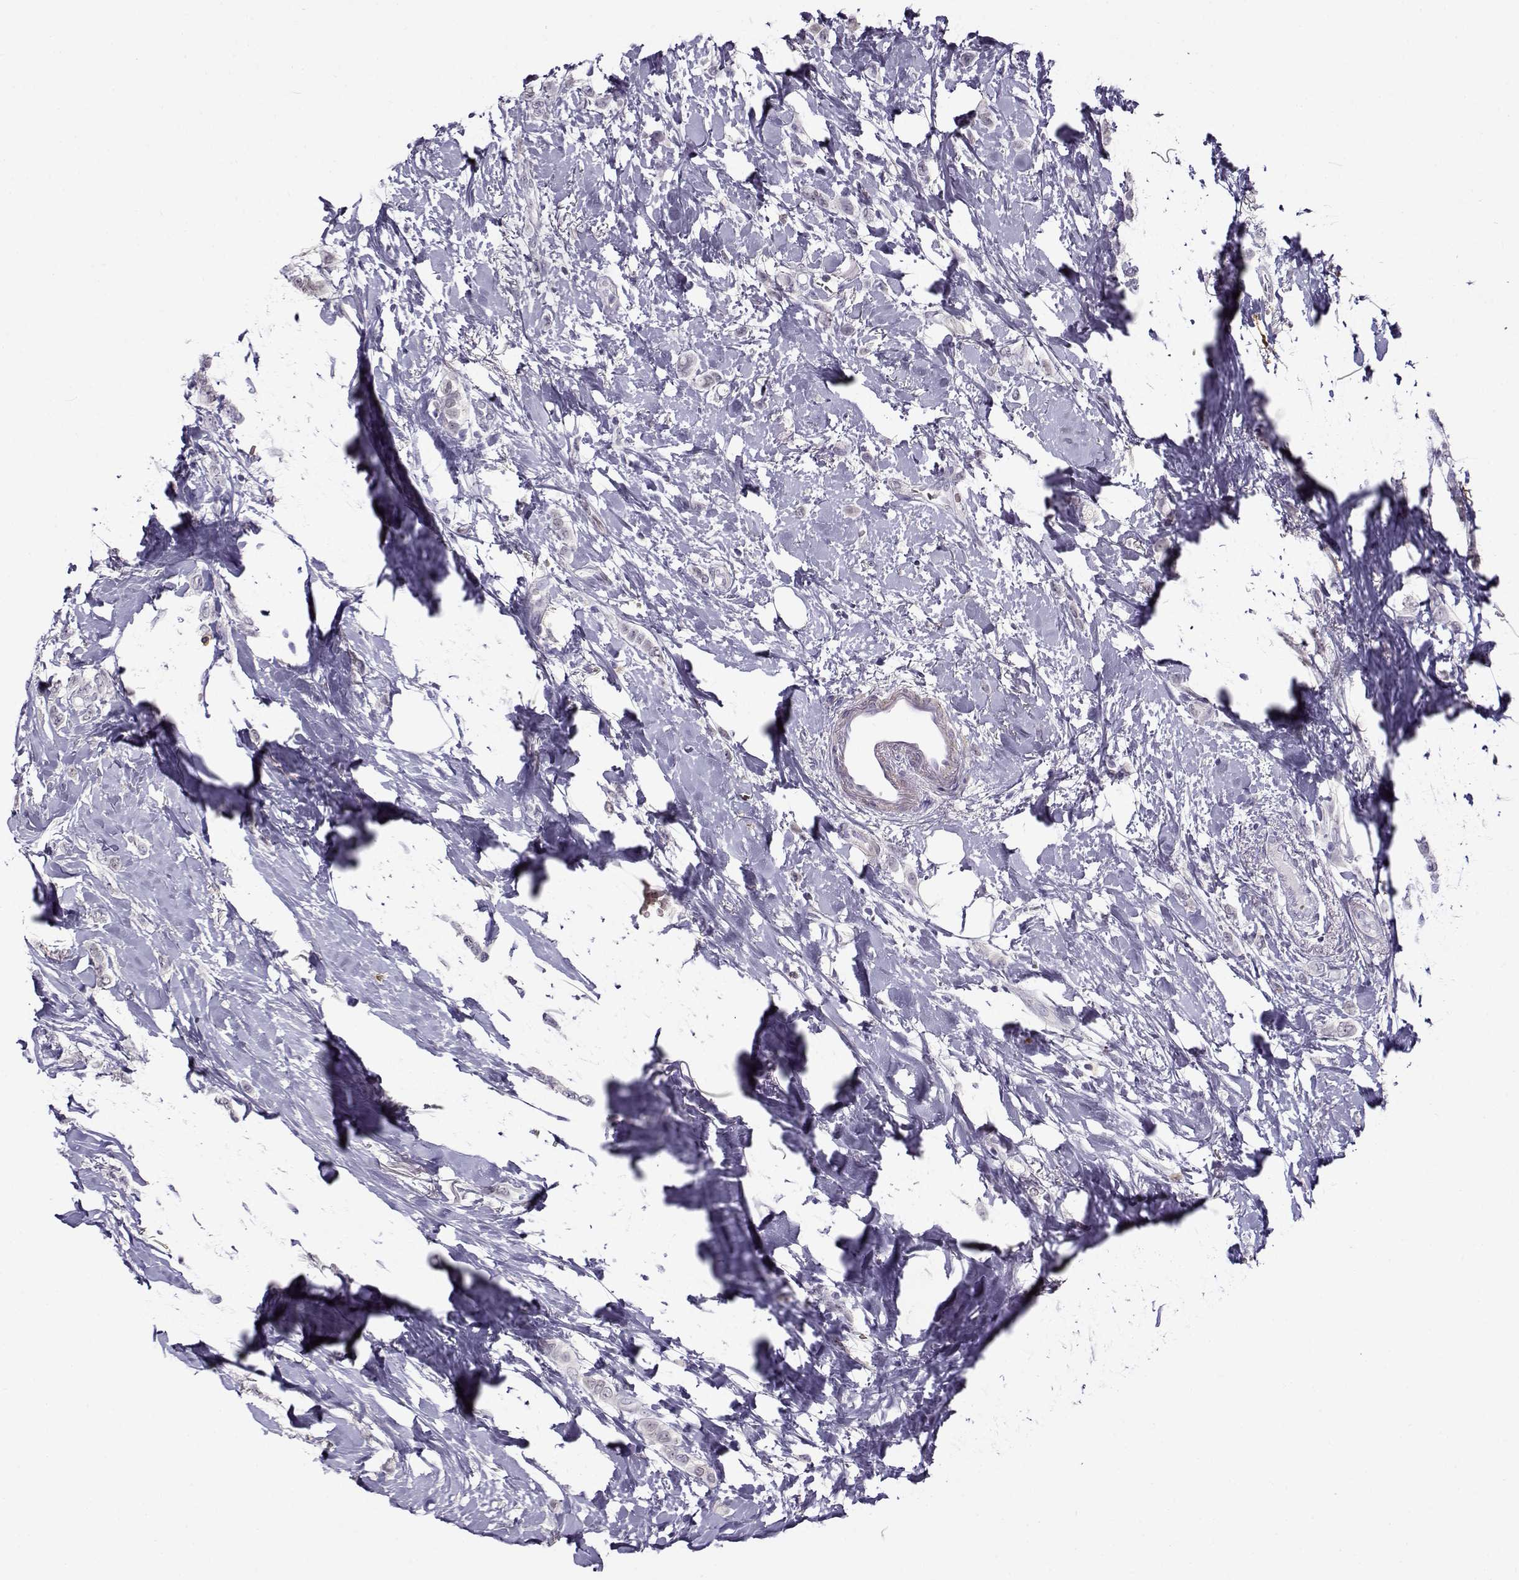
{"staining": {"intensity": "negative", "quantity": "none", "location": "none"}, "tissue": "breast cancer", "cell_type": "Tumor cells", "image_type": "cancer", "snomed": [{"axis": "morphology", "description": "Lobular carcinoma"}, {"axis": "topography", "description": "Breast"}], "caption": "An immunohistochemistry histopathology image of breast cancer (lobular carcinoma) is shown. There is no staining in tumor cells of breast cancer (lobular carcinoma).", "gene": "UCP3", "patient": {"sex": "female", "age": 66}}